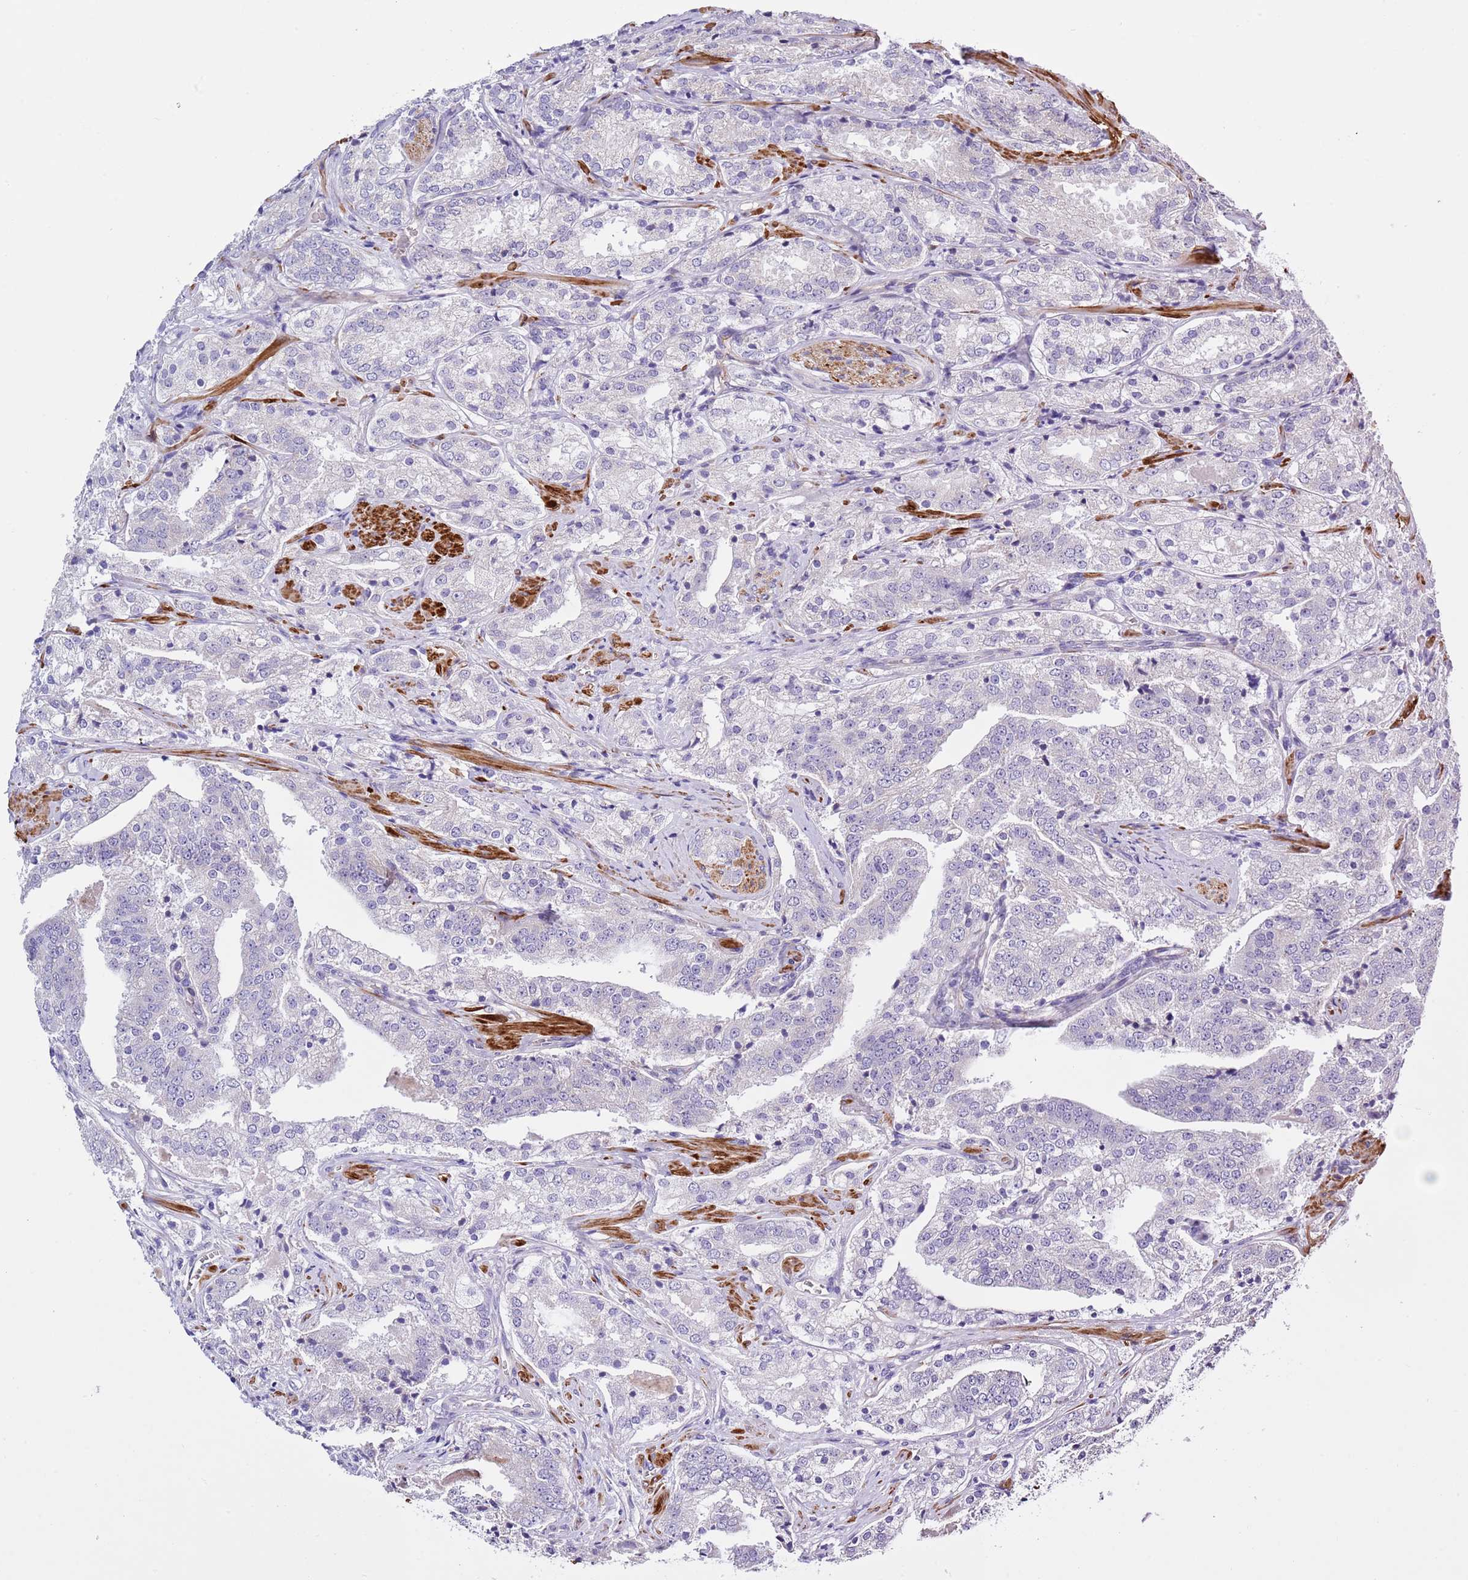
{"staining": {"intensity": "negative", "quantity": "none", "location": "none"}, "tissue": "prostate cancer", "cell_type": "Tumor cells", "image_type": "cancer", "snomed": [{"axis": "morphology", "description": "Adenocarcinoma, High grade"}, {"axis": "topography", "description": "Prostate"}], "caption": "Adenocarcinoma (high-grade) (prostate) was stained to show a protein in brown. There is no significant staining in tumor cells. The staining is performed using DAB brown chromogen with nuclei counter-stained in using hematoxylin.", "gene": "NET1", "patient": {"sex": "male", "age": 63}}